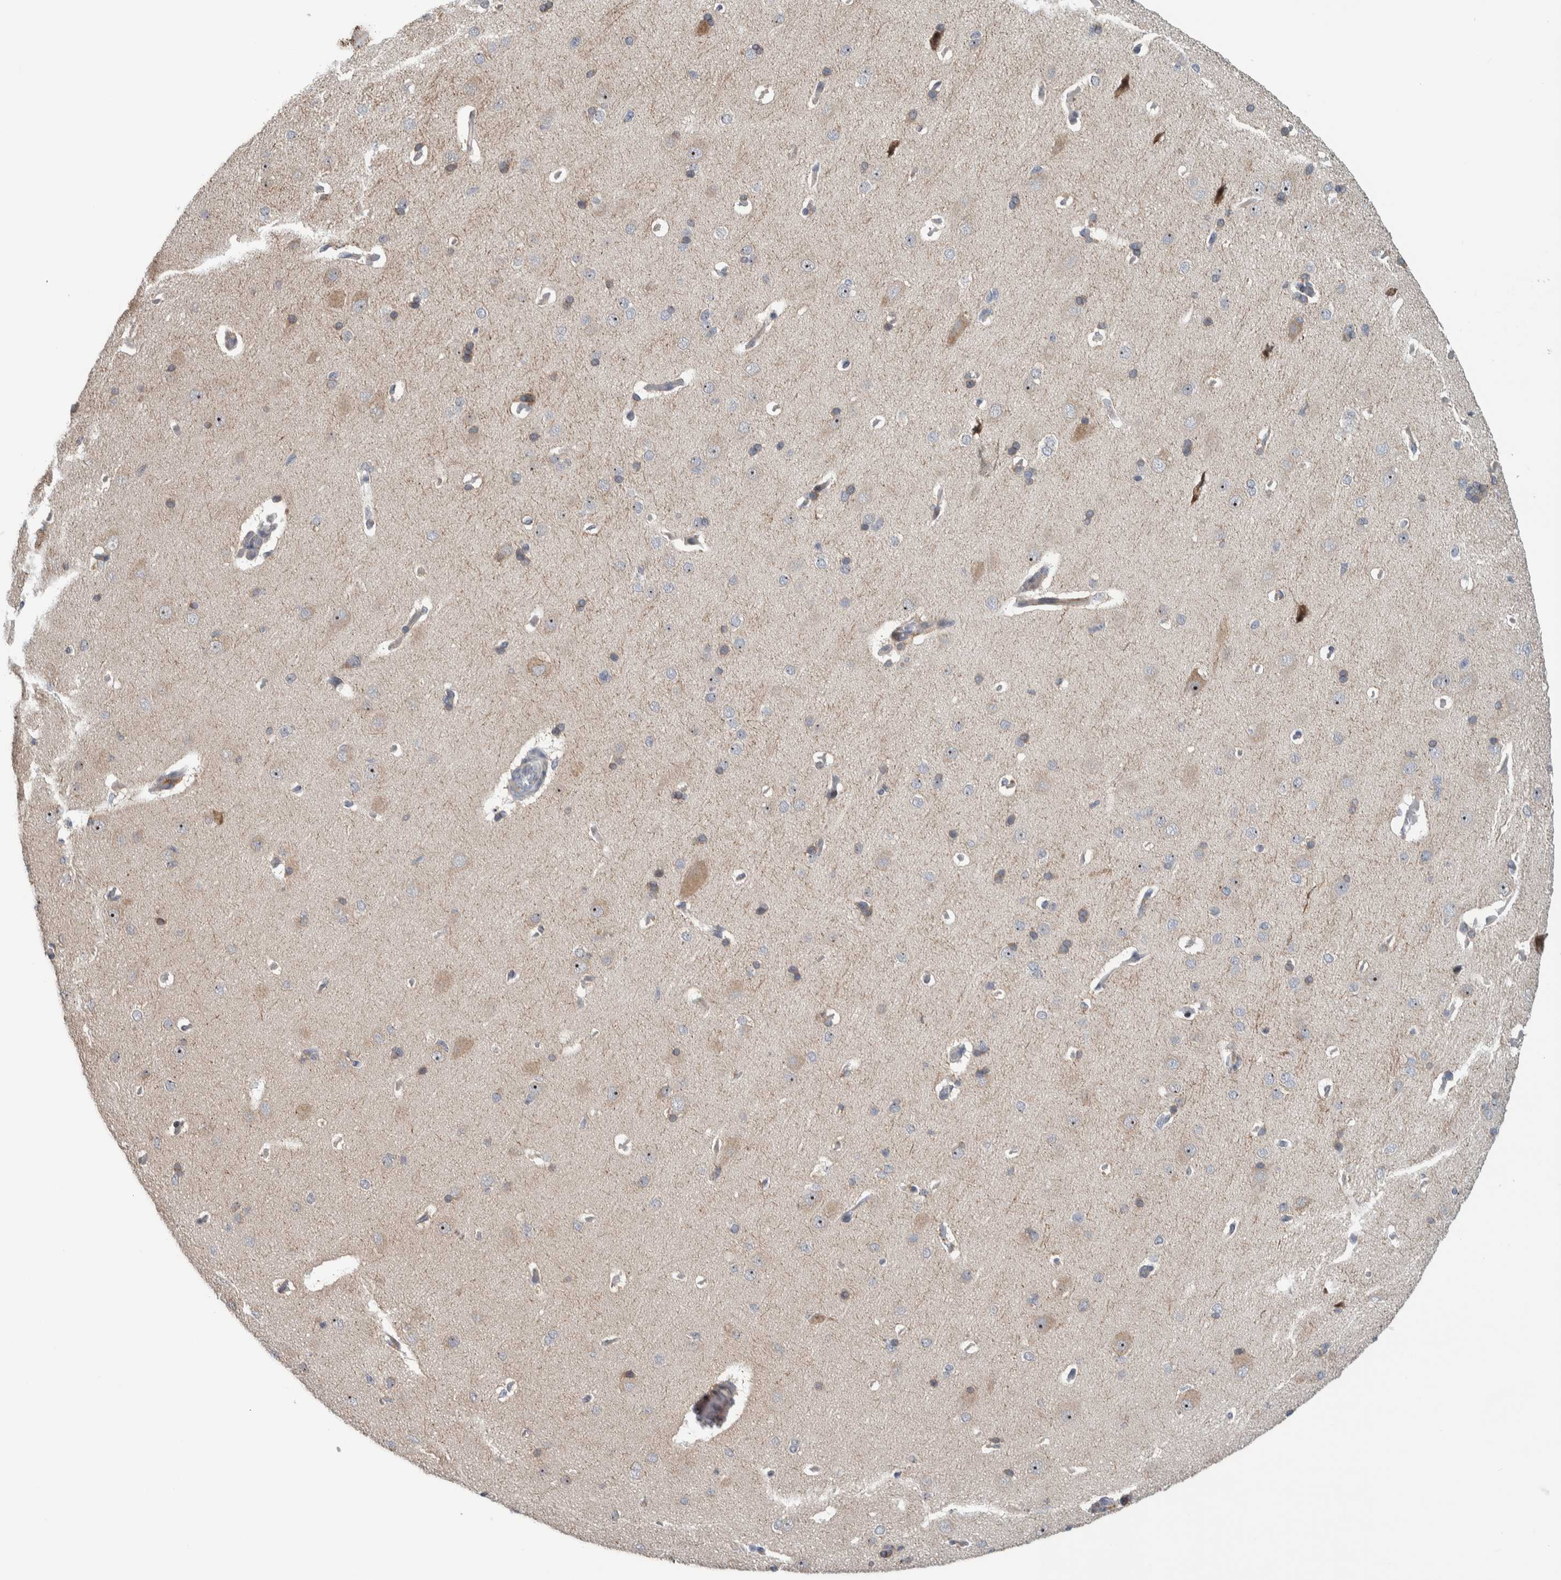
{"staining": {"intensity": "negative", "quantity": "none", "location": "none"}, "tissue": "cerebral cortex", "cell_type": "Endothelial cells", "image_type": "normal", "snomed": [{"axis": "morphology", "description": "Normal tissue, NOS"}, {"axis": "topography", "description": "Cerebral cortex"}], "caption": "IHC photomicrograph of benign cerebral cortex stained for a protein (brown), which exhibits no positivity in endothelial cells. (Stains: DAB (3,3'-diaminobenzidine) immunohistochemistry (IHC) with hematoxylin counter stain, Microscopy: brightfield microscopy at high magnification).", "gene": "PRRG4", "patient": {"sex": "male", "age": 62}}